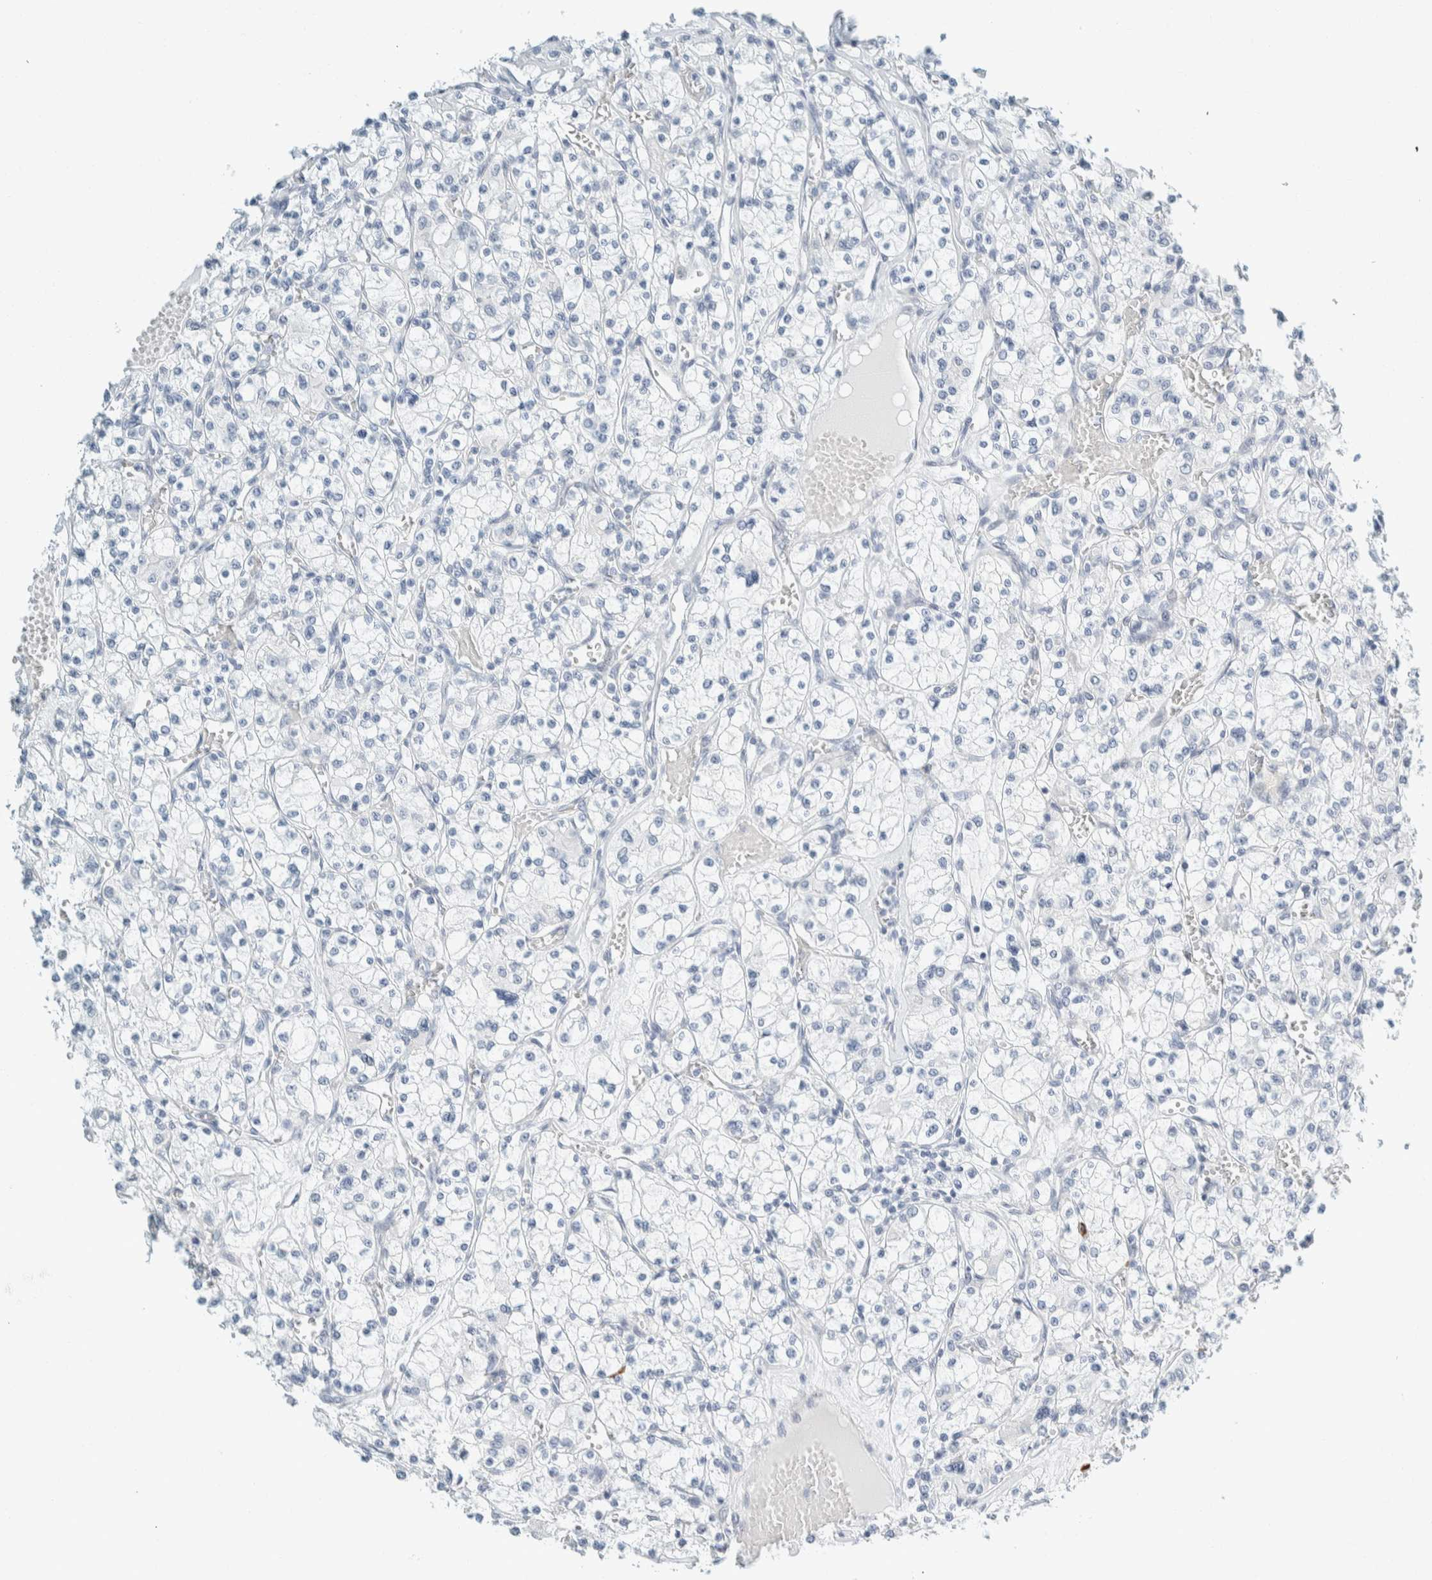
{"staining": {"intensity": "negative", "quantity": "none", "location": "none"}, "tissue": "renal cancer", "cell_type": "Tumor cells", "image_type": "cancer", "snomed": [{"axis": "morphology", "description": "Adenocarcinoma, NOS"}, {"axis": "topography", "description": "Kidney"}], "caption": "This is an immunohistochemistry image of human adenocarcinoma (renal). There is no positivity in tumor cells.", "gene": "ARHGAP27", "patient": {"sex": "female", "age": 59}}